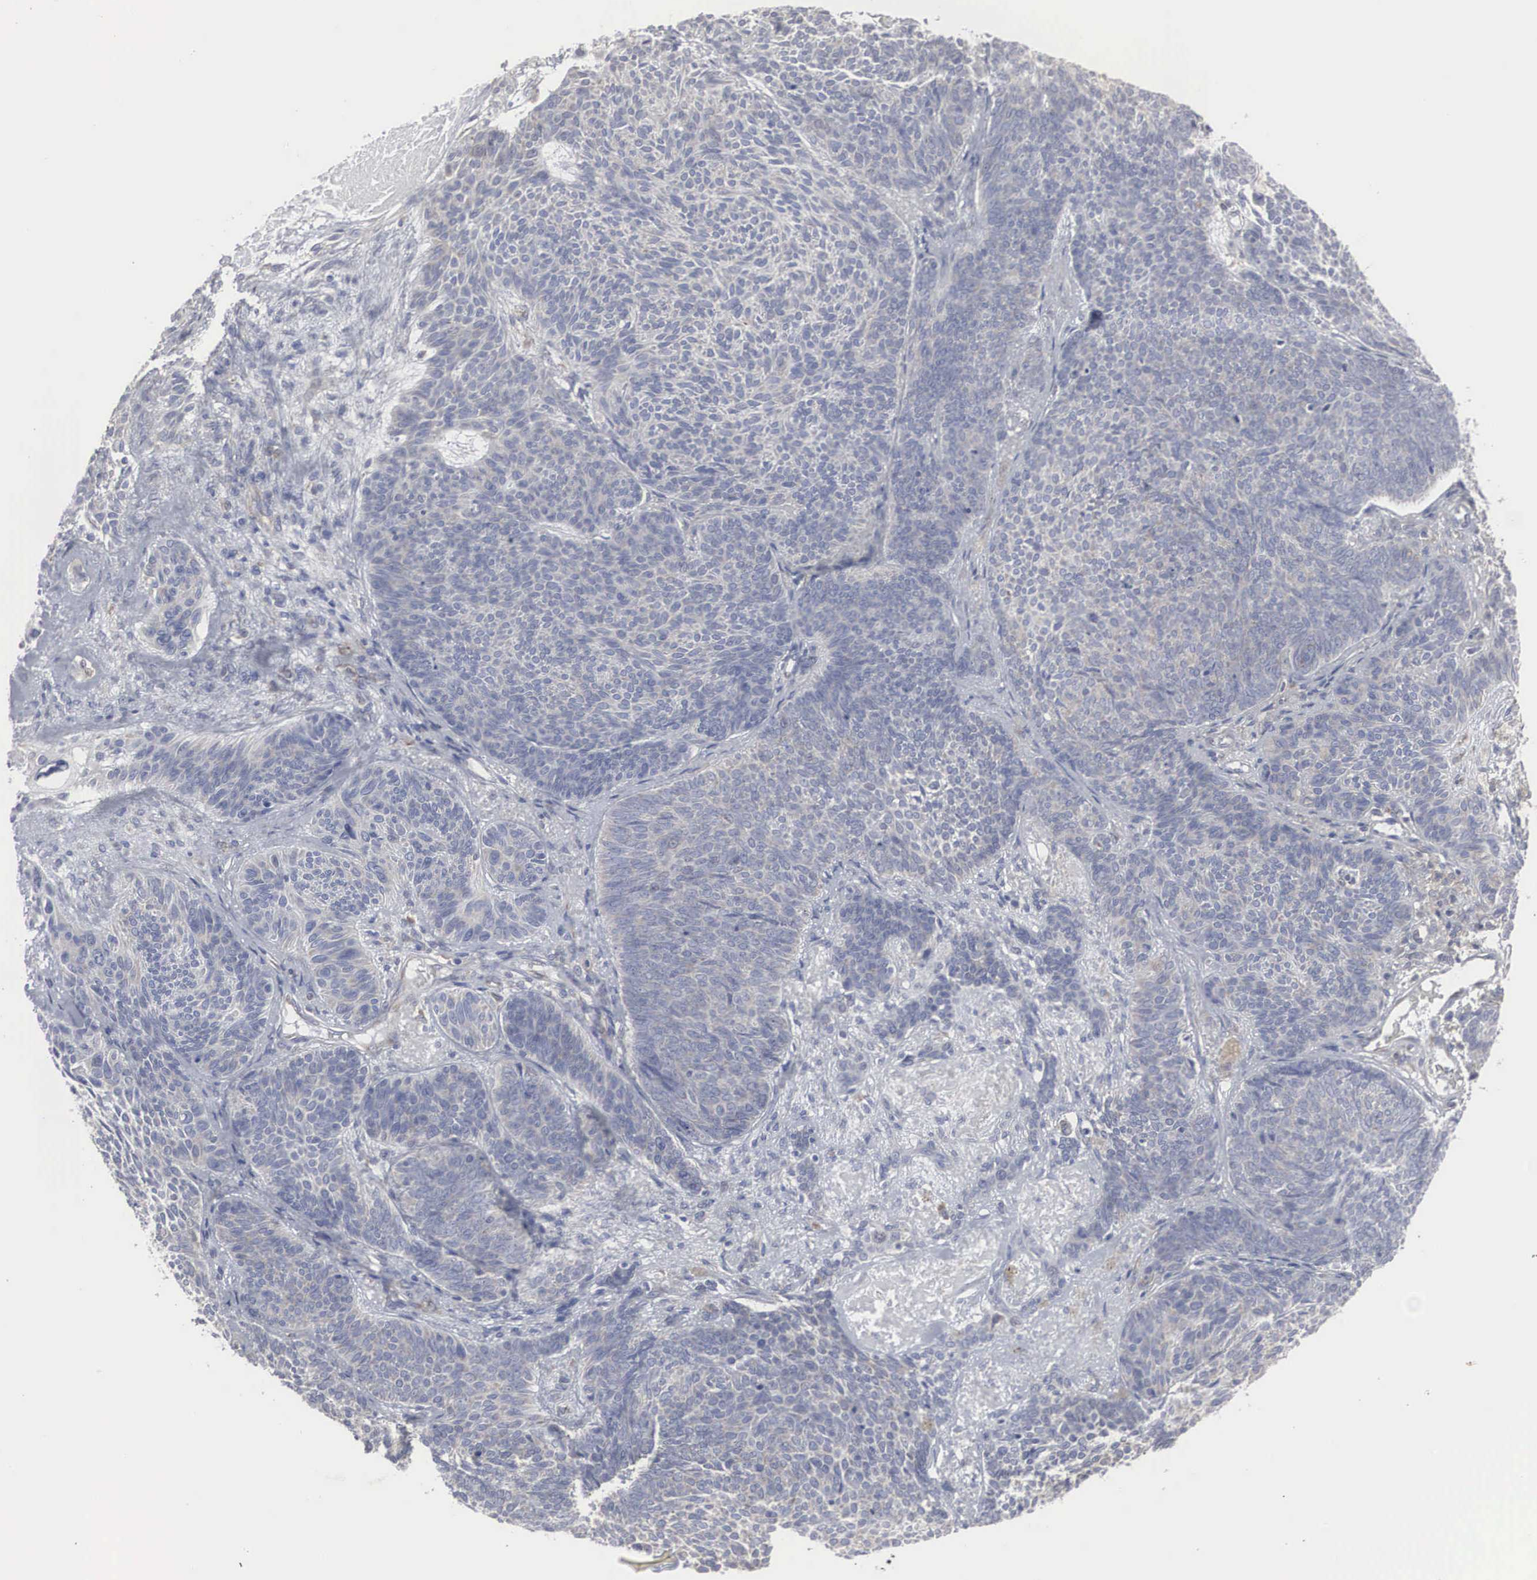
{"staining": {"intensity": "negative", "quantity": "none", "location": "none"}, "tissue": "skin cancer", "cell_type": "Tumor cells", "image_type": "cancer", "snomed": [{"axis": "morphology", "description": "Basal cell carcinoma"}, {"axis": "topography", "description": "Skin"}], "caption": "This is a photomicrograph of IHC staining of skin cancer, which shows no expression in tumor cells.", "gene": "MIA2", "patient": {"sex": "male", "age": 84}}